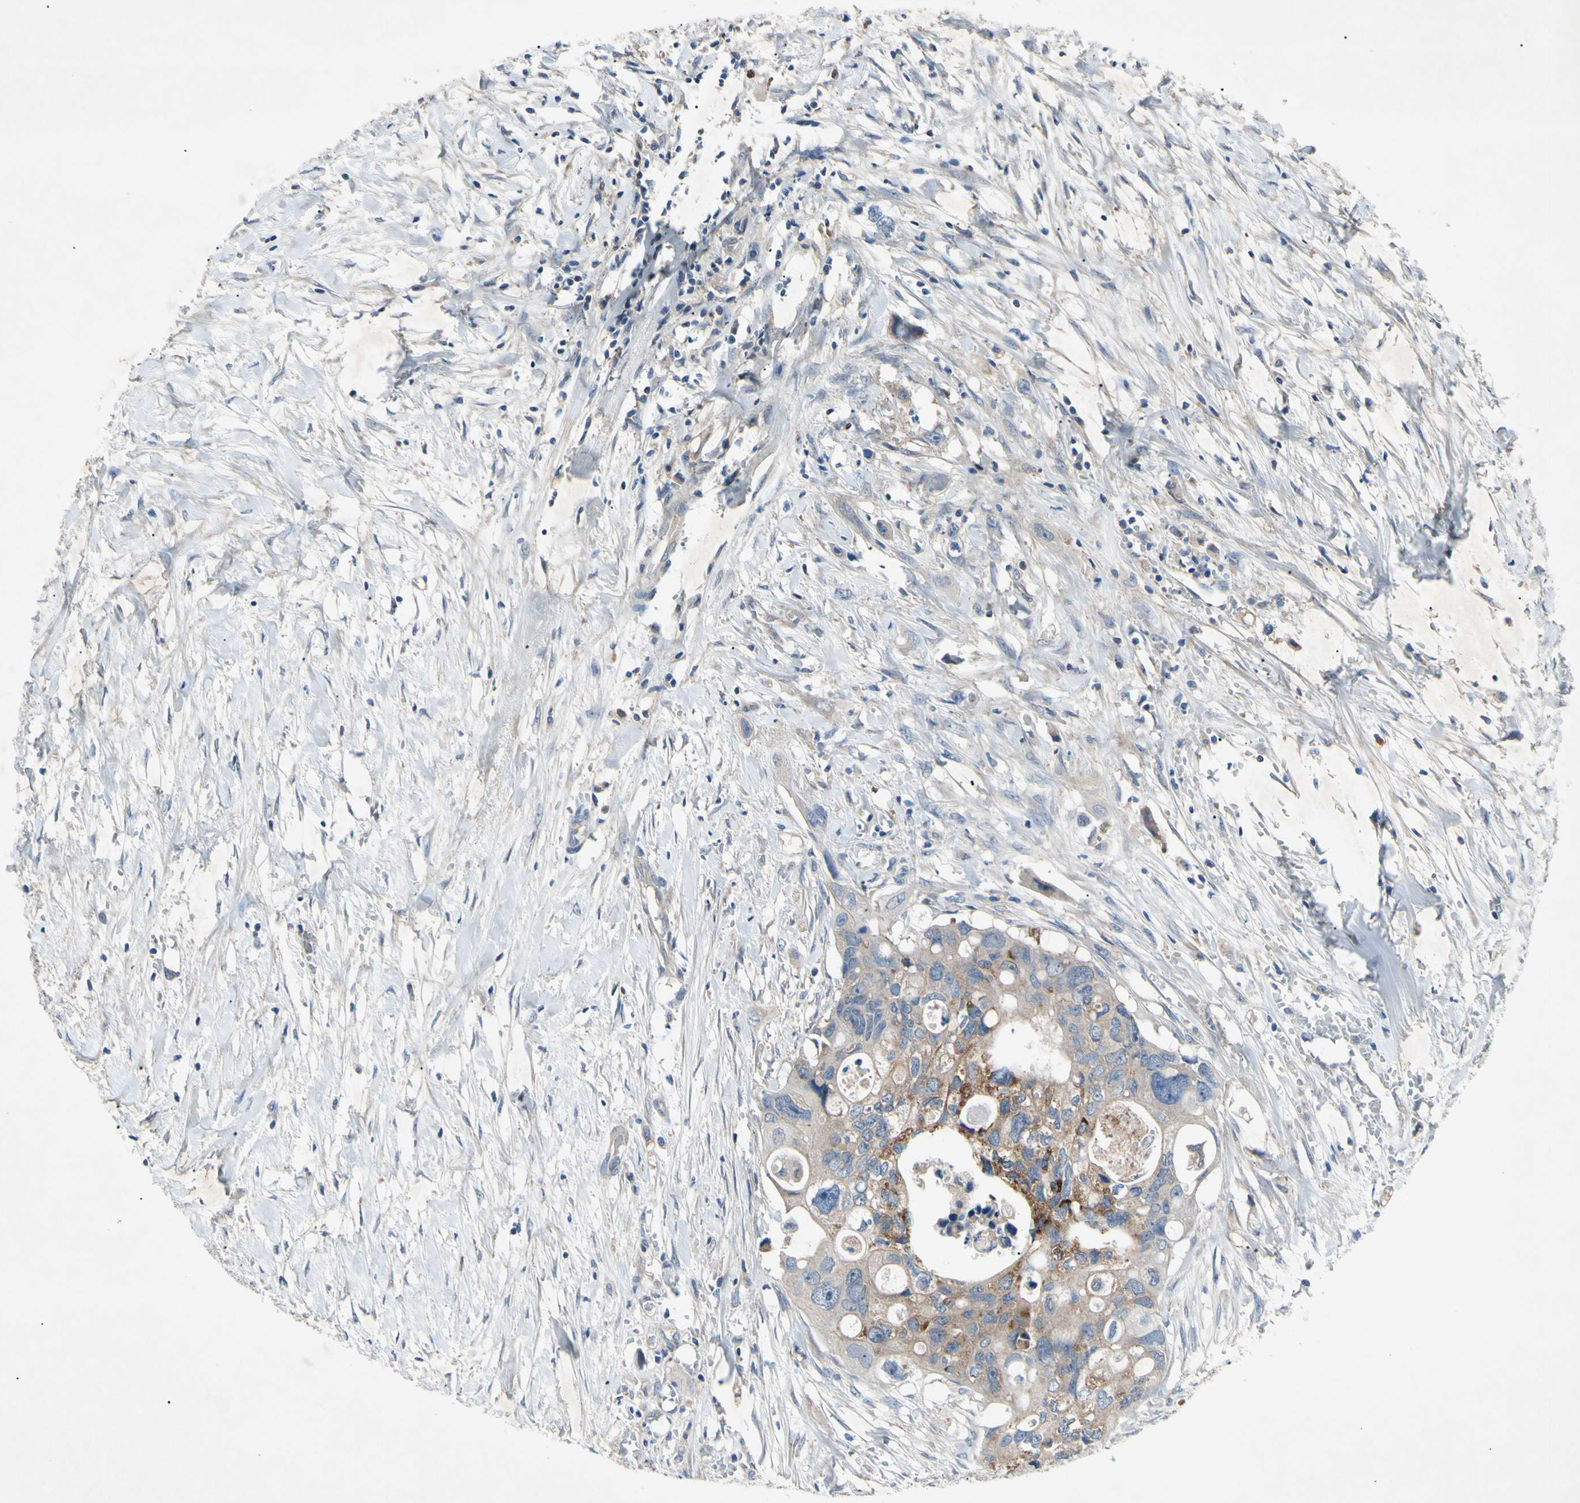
{"staining": {"intensity": "moderate", "quantity": ">75%", "location": "cytoplasmic/membranous"}, "tissue": "colorectal cancer", "cell_type": "Tumor cells", "image_type": "cancer", "snomed": [{"axis": "morphology", "description": "Adenocarcinoma, NOS"}, {"axis": "topography", "description": "Colon"}], "caption": "Immunohistochemical staining of human adenocarcinoma (colorectal) exhibits moderate cytoplasmic/membranous protein positivity in about >75% of tumor cells. (Brightfield microscopy of DAB IHC at high magnification).", "gene": "HILPDA", "patient": {"sex": "female", "age": 57}}